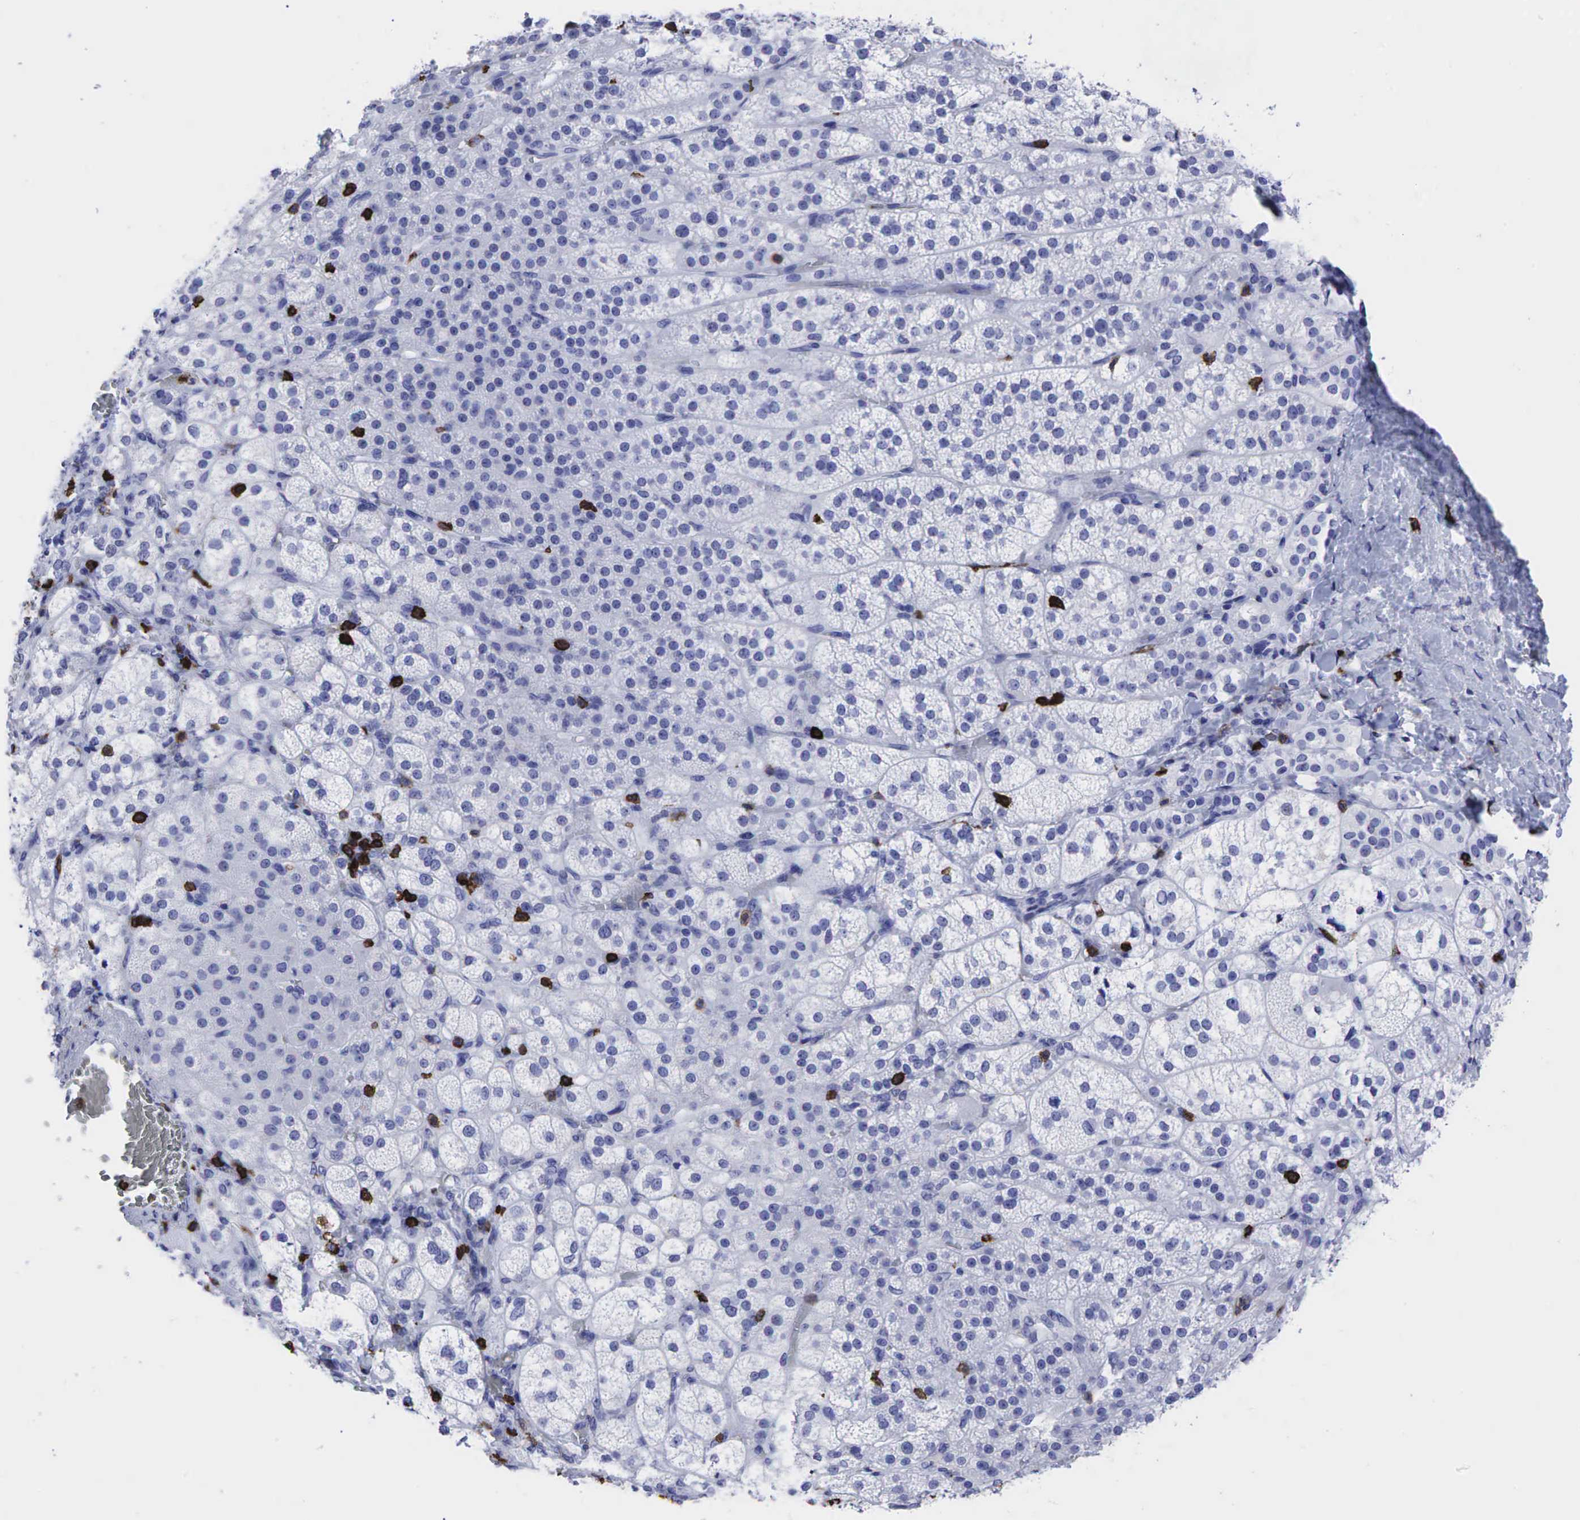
{"staining": {"intensity": "negative", "quantity": "none", "location": "none"}, "tissue": "adrenal gland", "cell_type": "Glandular cells", "image_type": "normal", "snomed": [{"axis": "morphology", "description": "Normal tissue, NOS"}, {"axis": "topography", "description": "Adrenal gland"}], "caption": "Protein analysis of normal adrenal gland shows no significant positivity in glandular cells.", "gene": "PTPRC", "patient": {"sex": "female", "age": 60}}